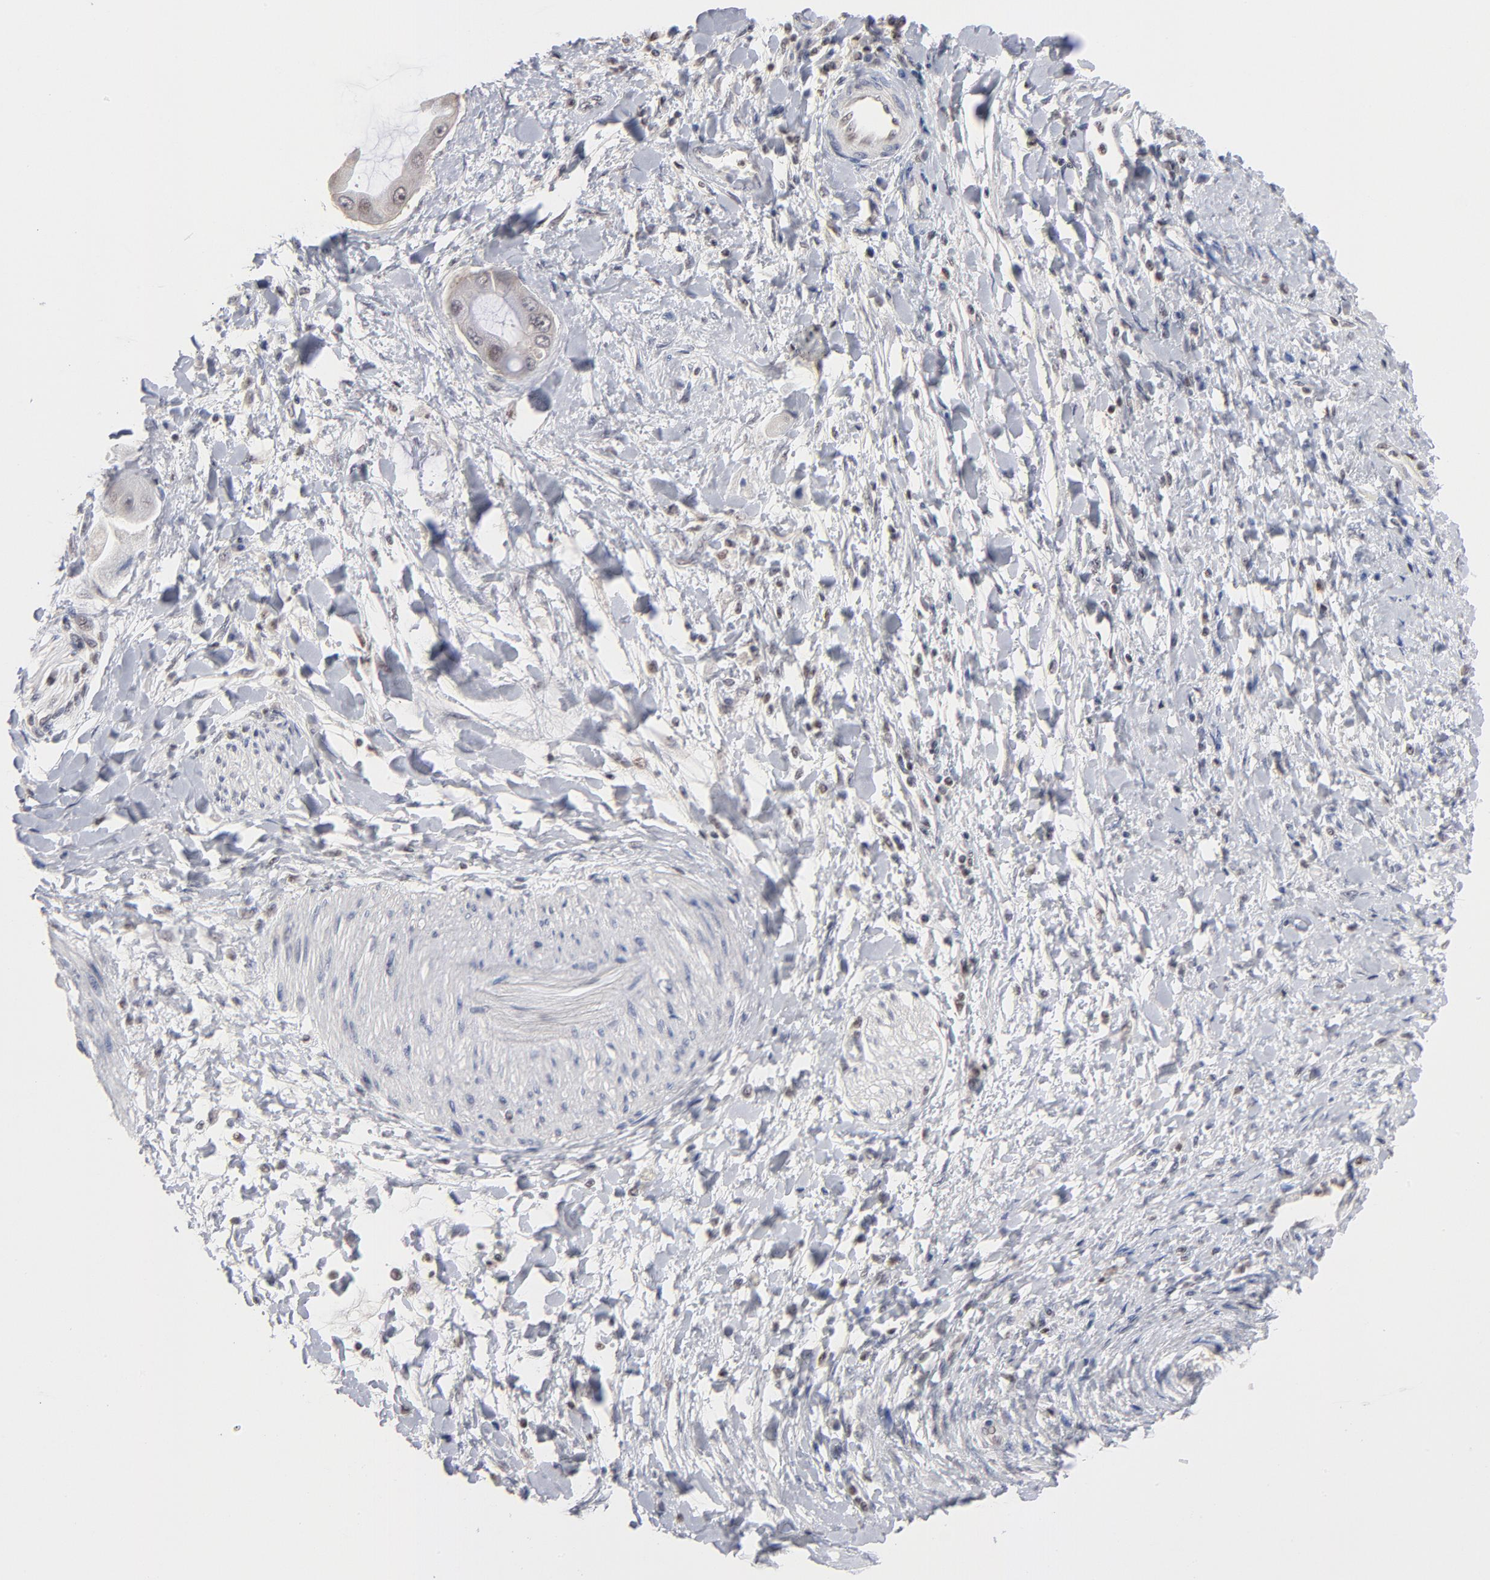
{"staining": {"intensity": "negative", "quantity": "none", "location": "none"}, "tissue": "adipose tissue", "cell_type": "Adipocytes", "image_type": "normal", "snomed": [{"axis": "morphology", "description": "Normal tissue, NOS"}, {"axis": "morphology", "description": "Cholangiocarcinoma"}, {"axis": "topography", "description": "Liver"}, {"axis": "topography", "description": "Peripheral nerve tissue"}], "caption": "Protein analysis of benign adipose tissue reveals no significant expression in adipocytes. Nuclei are stained in blue.", "gene": "MAX", "patient": {"sex": "male", "age": 50}}